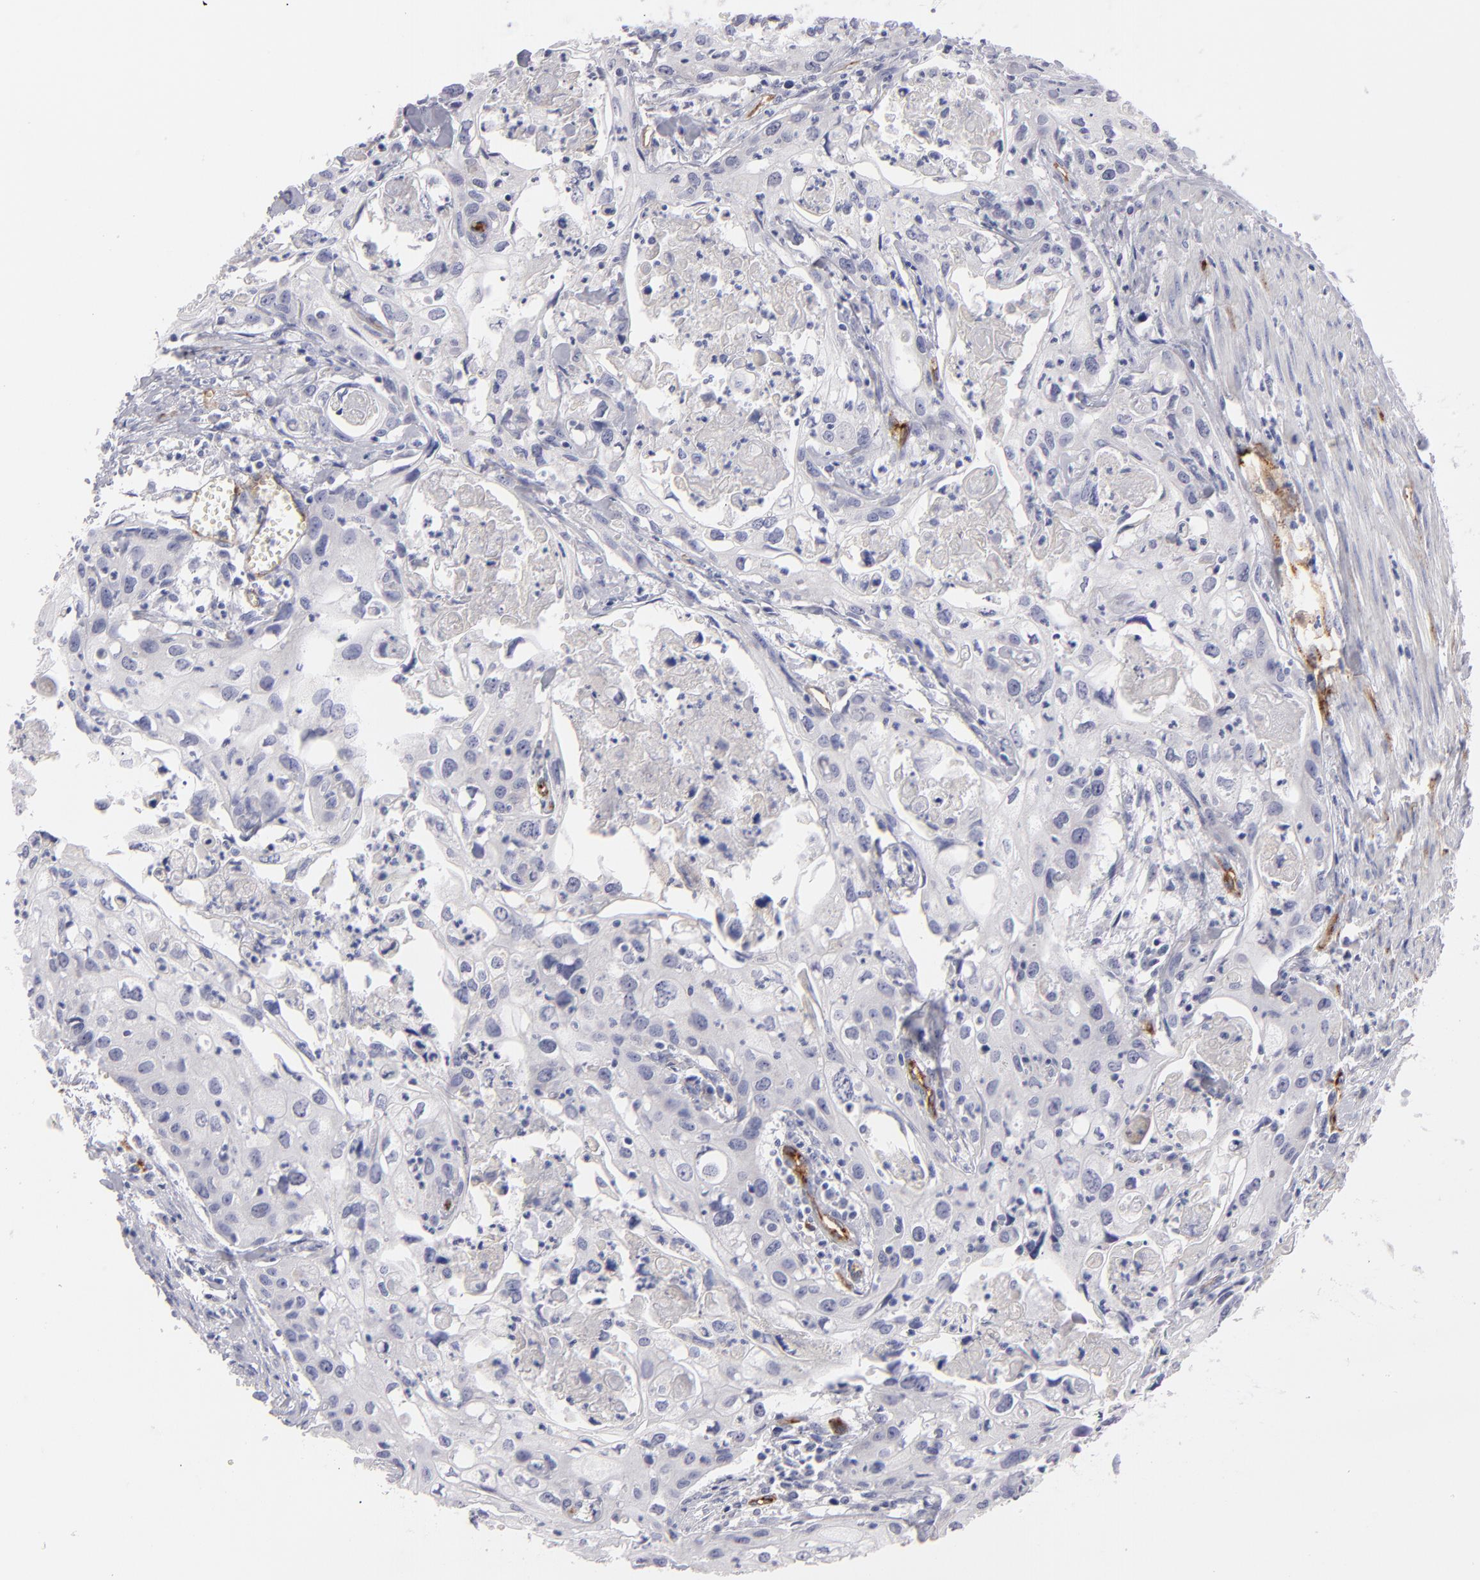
{"staining": {"intensity": "negative", "quantity": "none", "location": "none"}, "tissue": "urothelial cancer", "cell_type": "Tumor cells", "image_type": "cancer", "snomed": [{"axis": "morphology", "description": "Urothelial carcinoma, High grade"}, {"axis": "topography", "description": "Urinary bladder"}], "caption": "Immunohistochemistry (IHC) micrograph of human urothelial cancer stained for a protein (brown), which shows no expression in tumor cells.", "gene": "PLVAP", "patient": {"sex": "male", "age": 54}}